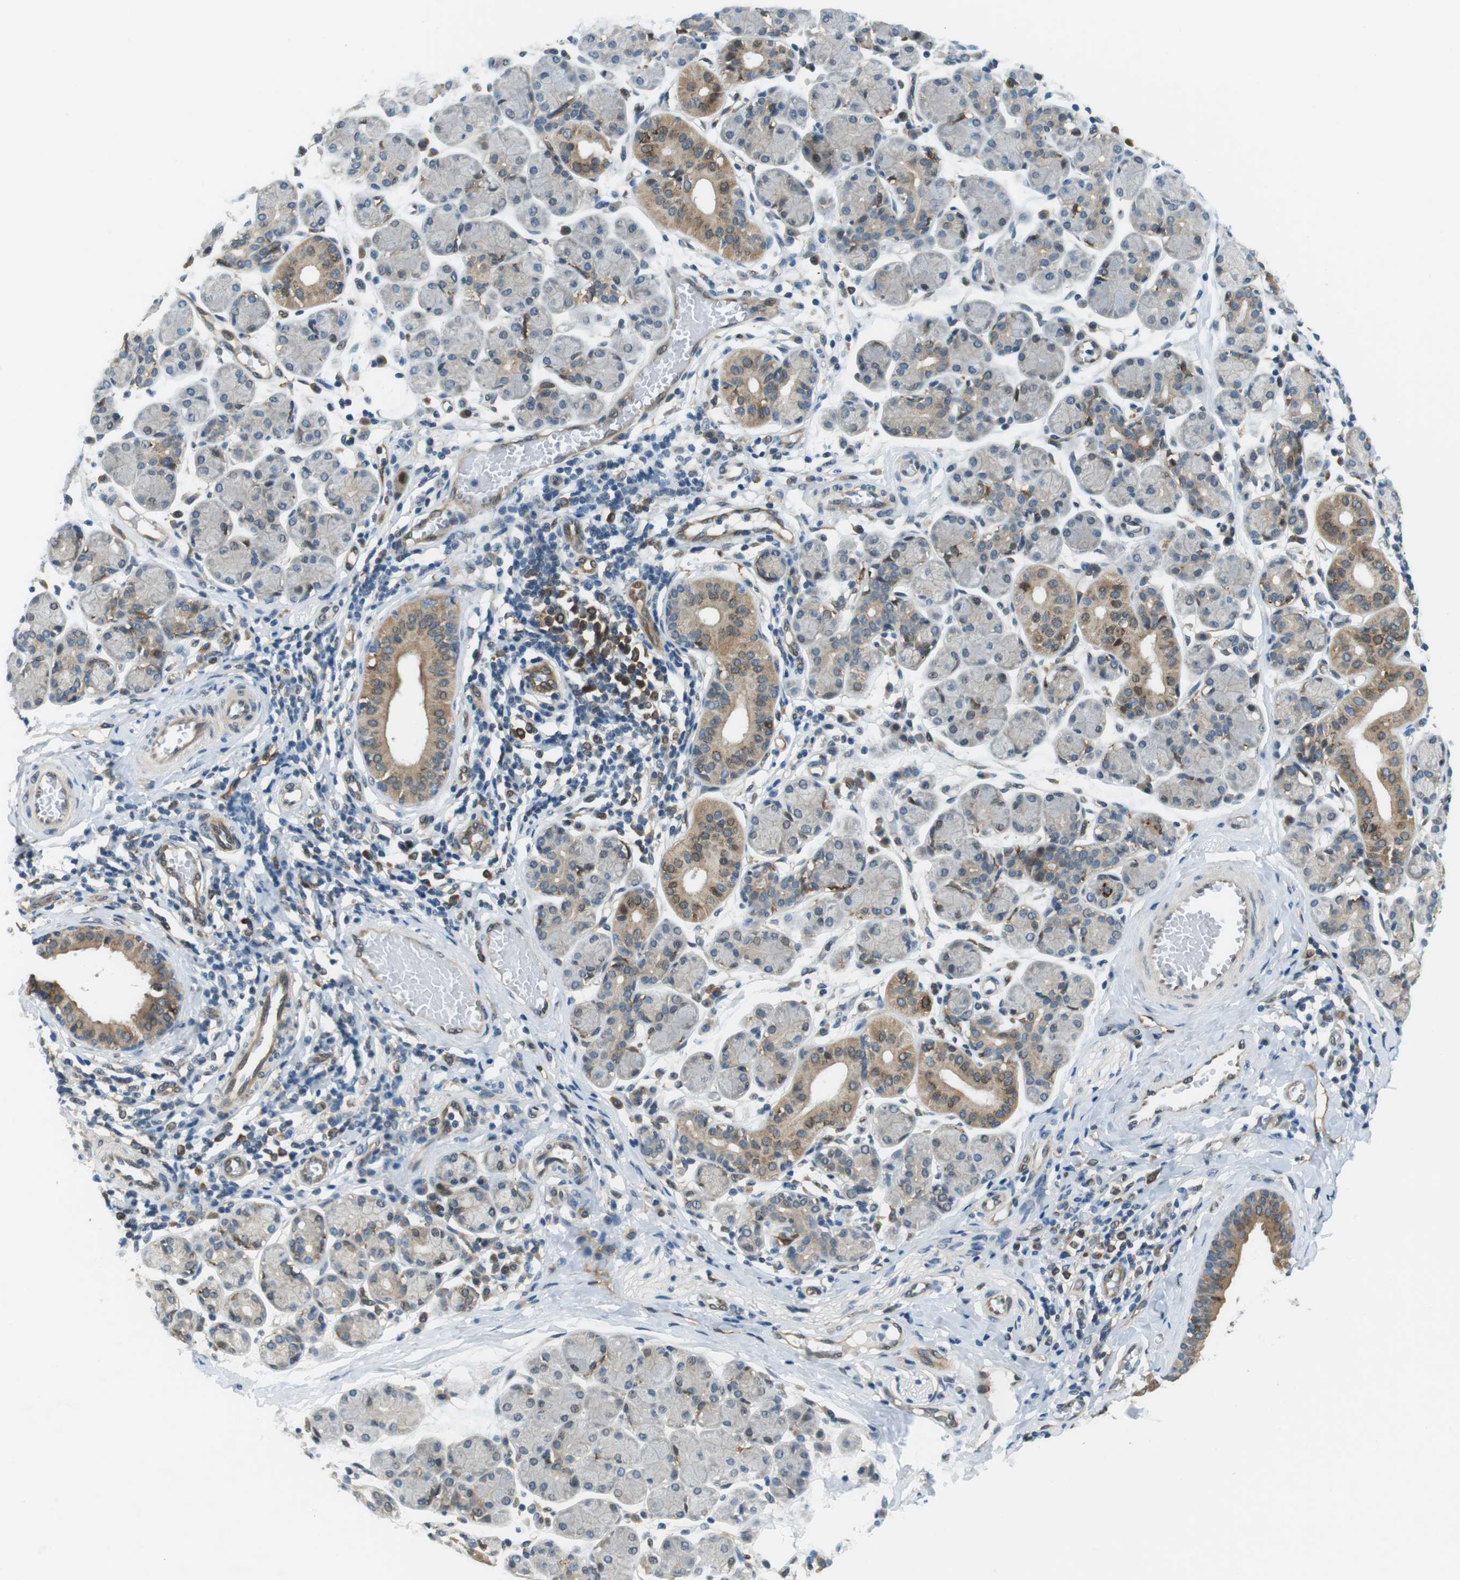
{"staining": {"intensity": "moderate", "quantity": "<25%", "location": "cytoplasmic/membranous"}, "tissue": "salivary gland", "cell_type": "Glandular cells", "image_type": "normal", "snomed": [{"axis": "morphology", "description": "Normal tissue, NOS"}, {"axis": "morphology", "description": "Inflammation, NOS"}, {"axis": "topography", "description": "Lymph node"}, {"axis": "topography", "description": "Salivary gland"}], "caption": "Immunohistochemistry (IHC) staining of benign salivary gland, which shows low levels of moderate cytoplasmic/membranous staining in approximately <25% of glandular cells indicating moderate cytoplasmic/membranous protein positivity. The staining was performed using DAB (brown) for protein detection and nuclei were counterstained in hematoxylin (blue).", "gene": "PALD1", "patient": {"sex": "male", "age": 3}}